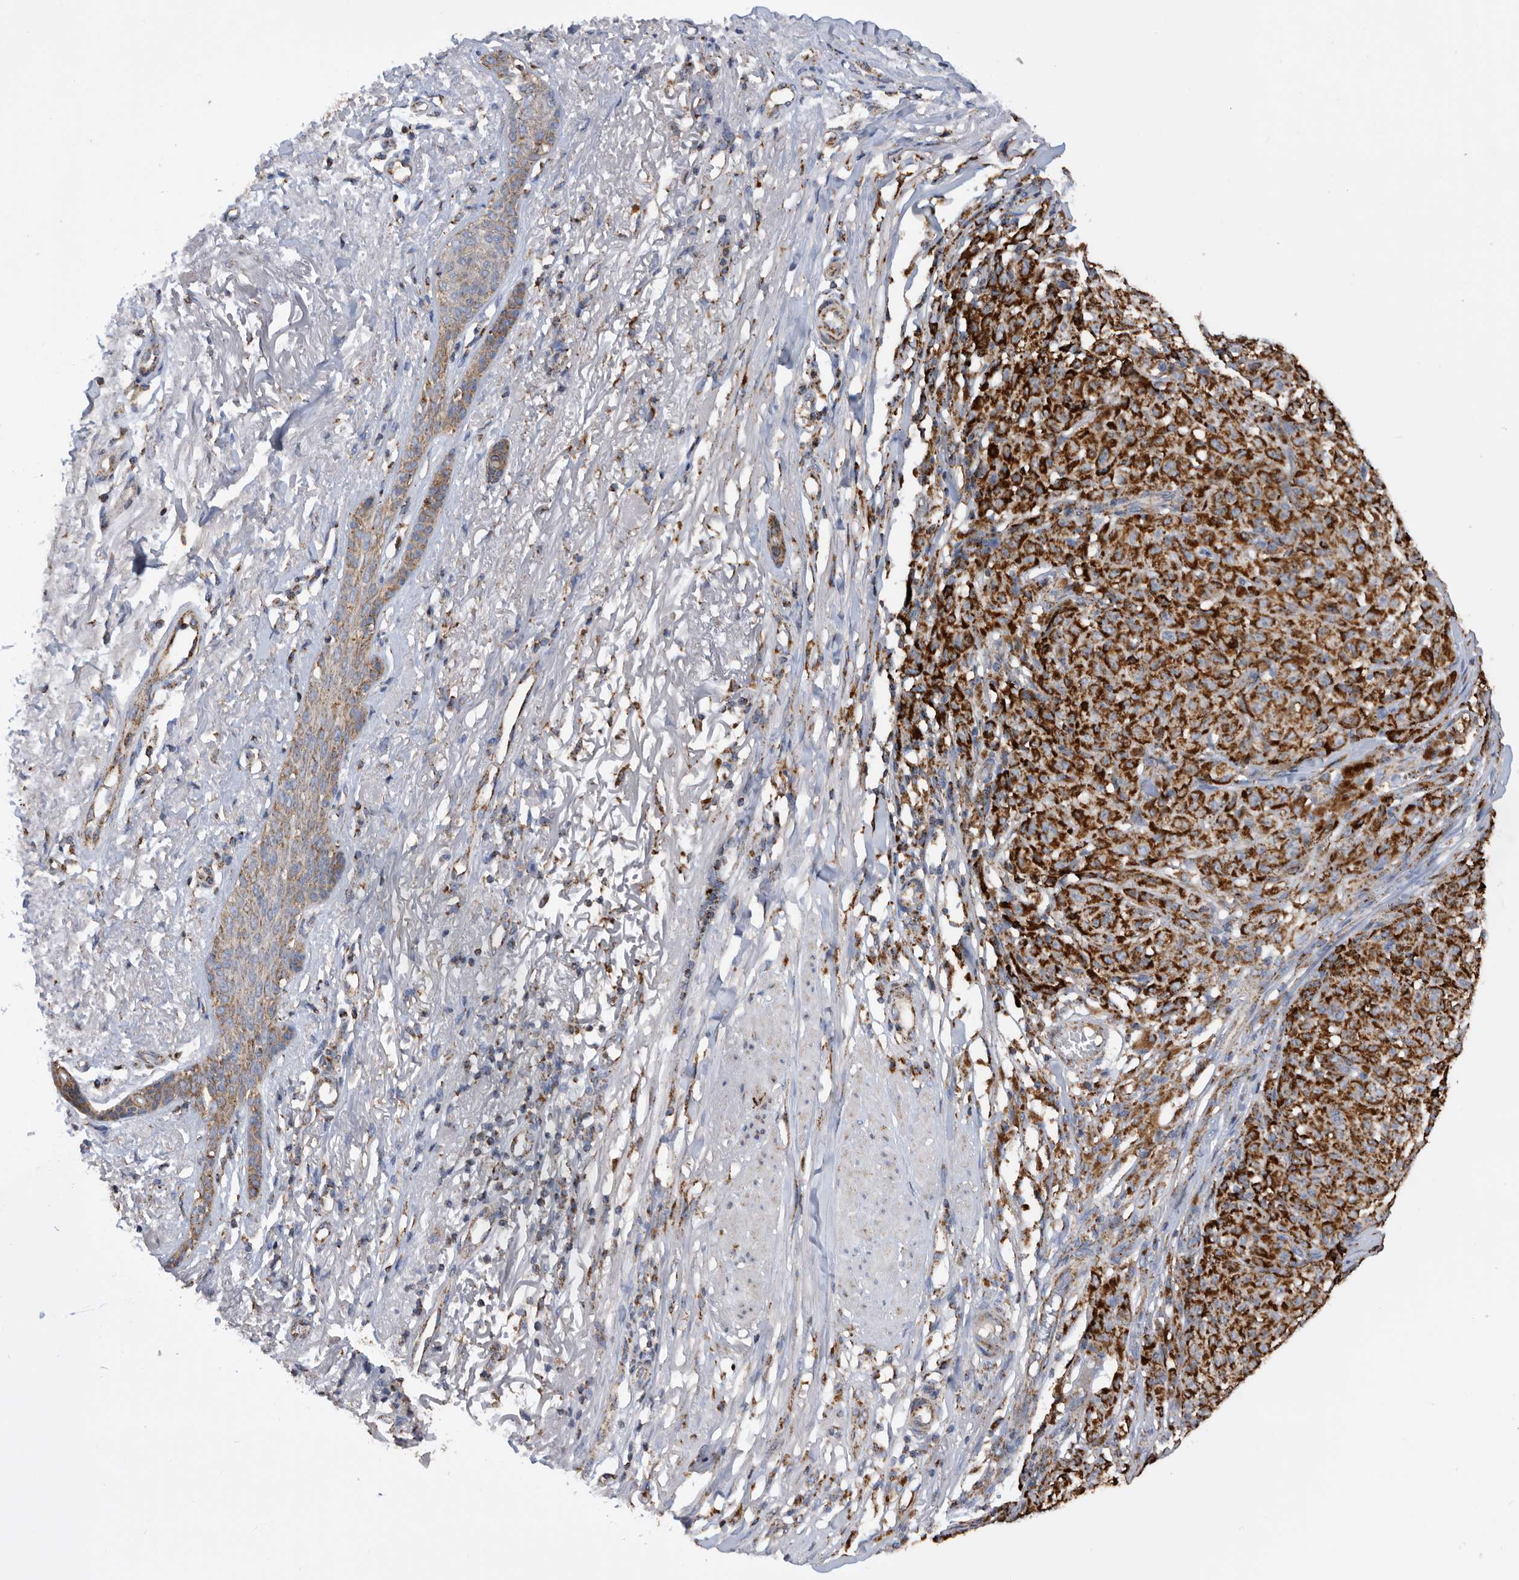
{"staining": {"intensity": "strong", "quantity": ">75%", "location": "cytoplasmic/membranous"}, "tissue": "melanoma", "cell_type": "Tumor cells", "image_type": "cancer", "snomed": [{"axis": "morphology", "description": "Malignant melanoma, NOS"}, {"axis": "topography", "description": "Skin"}], "caption": "The image reveals immunohistochemical staining of malignant melanoma. There is strong cytoplasmic/membranous positivity is identified in about >75% of tumor cells.", "gene": "WFDC1", "patient": {"sex": "female", "age": 82}}